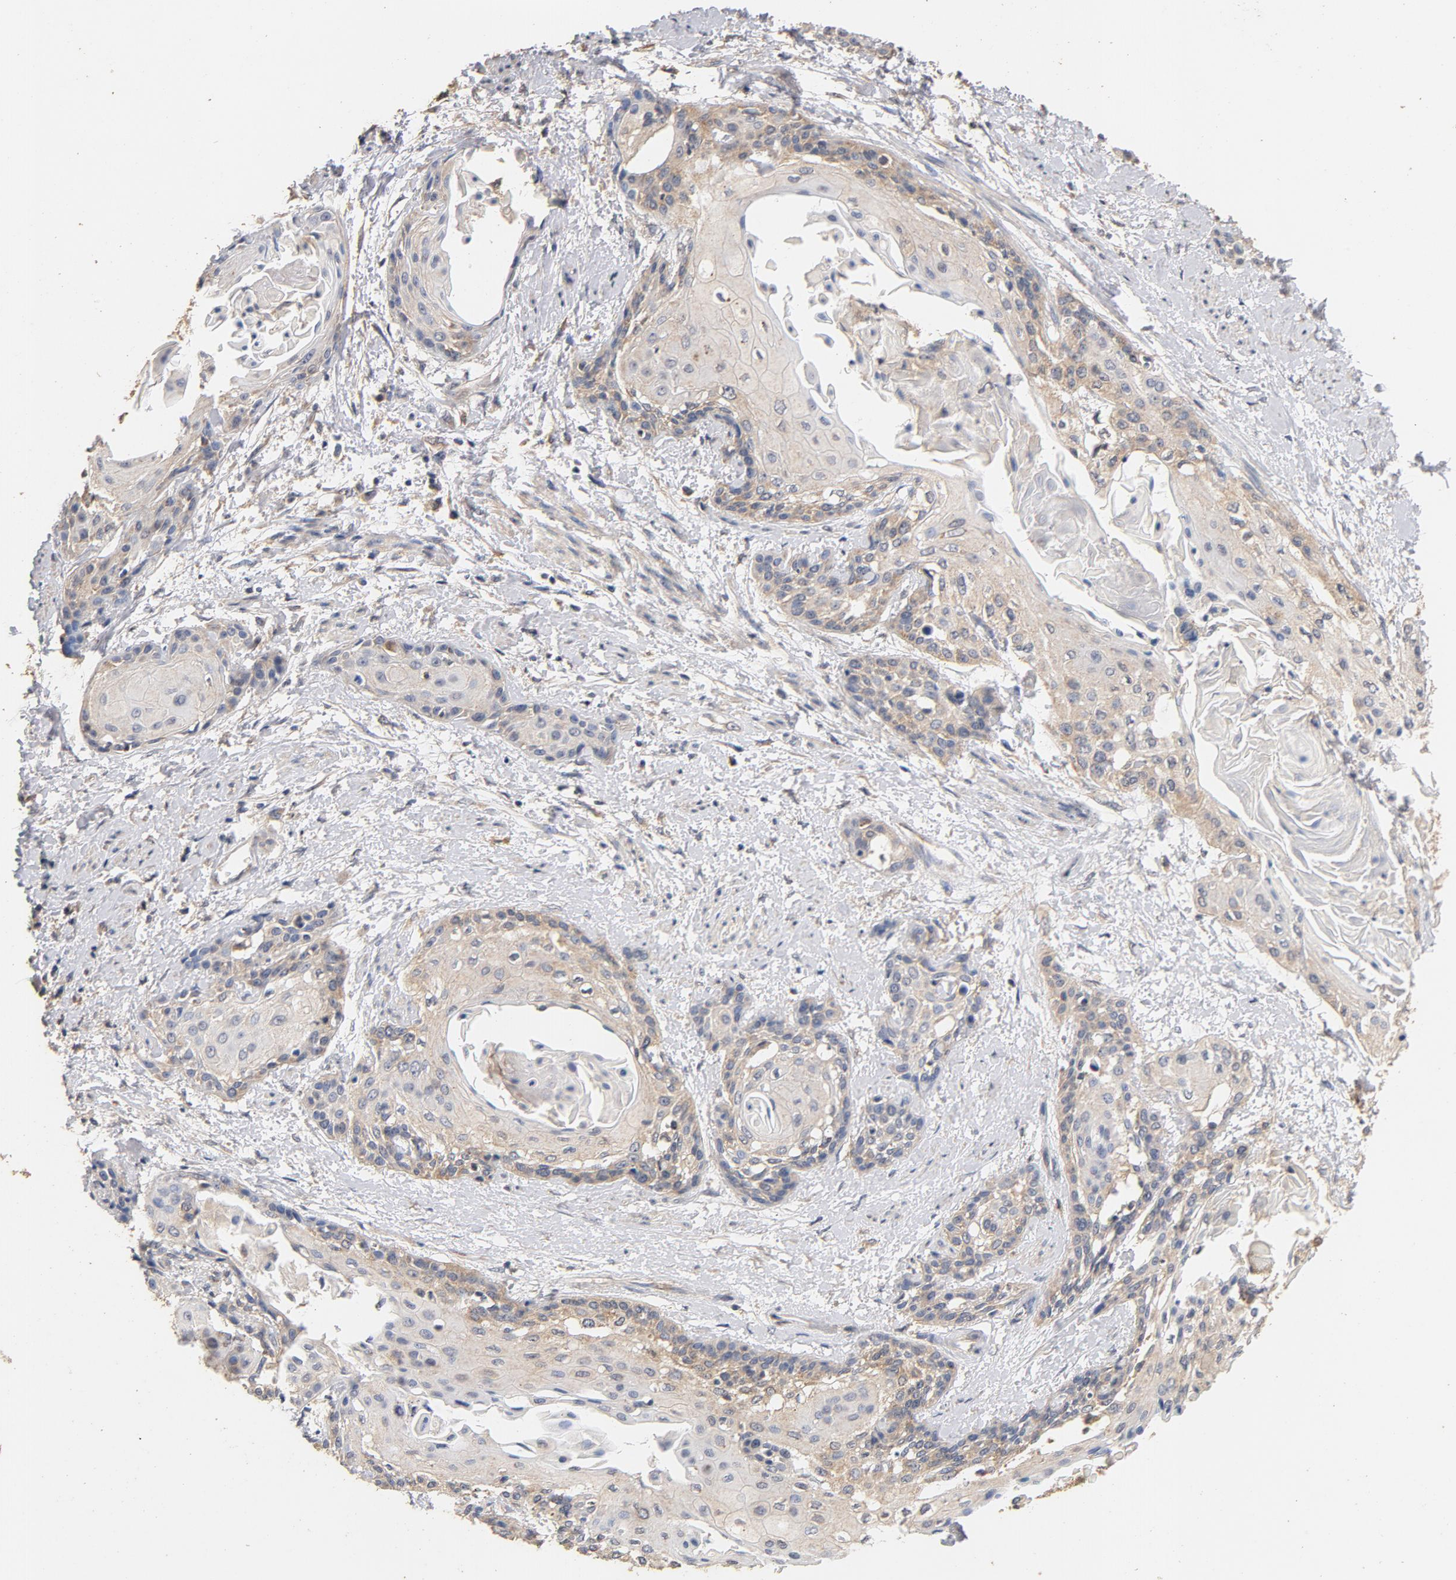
{"staining": {"intensity": "moderate", "quantity": "25%-75%", "location": "cytoplasmic/membranous"}, "tissue": "cervical cancer", "cell_type": "Tumor cells", "image_type": "cancer", "snomed": [{"axis": "morphology", "description": "Squamous cell carcinoma, NOS"}, {"axis": "topography", "description": "Cervix"}], "caption": "Cervical cancer (squamous cell carcinoma) stained for a protein reveals moderate cytoplasmic/membranous positivity in tumor cells.", "gene": "DDX6", "patient": {"sex": "female", "age": 57}}